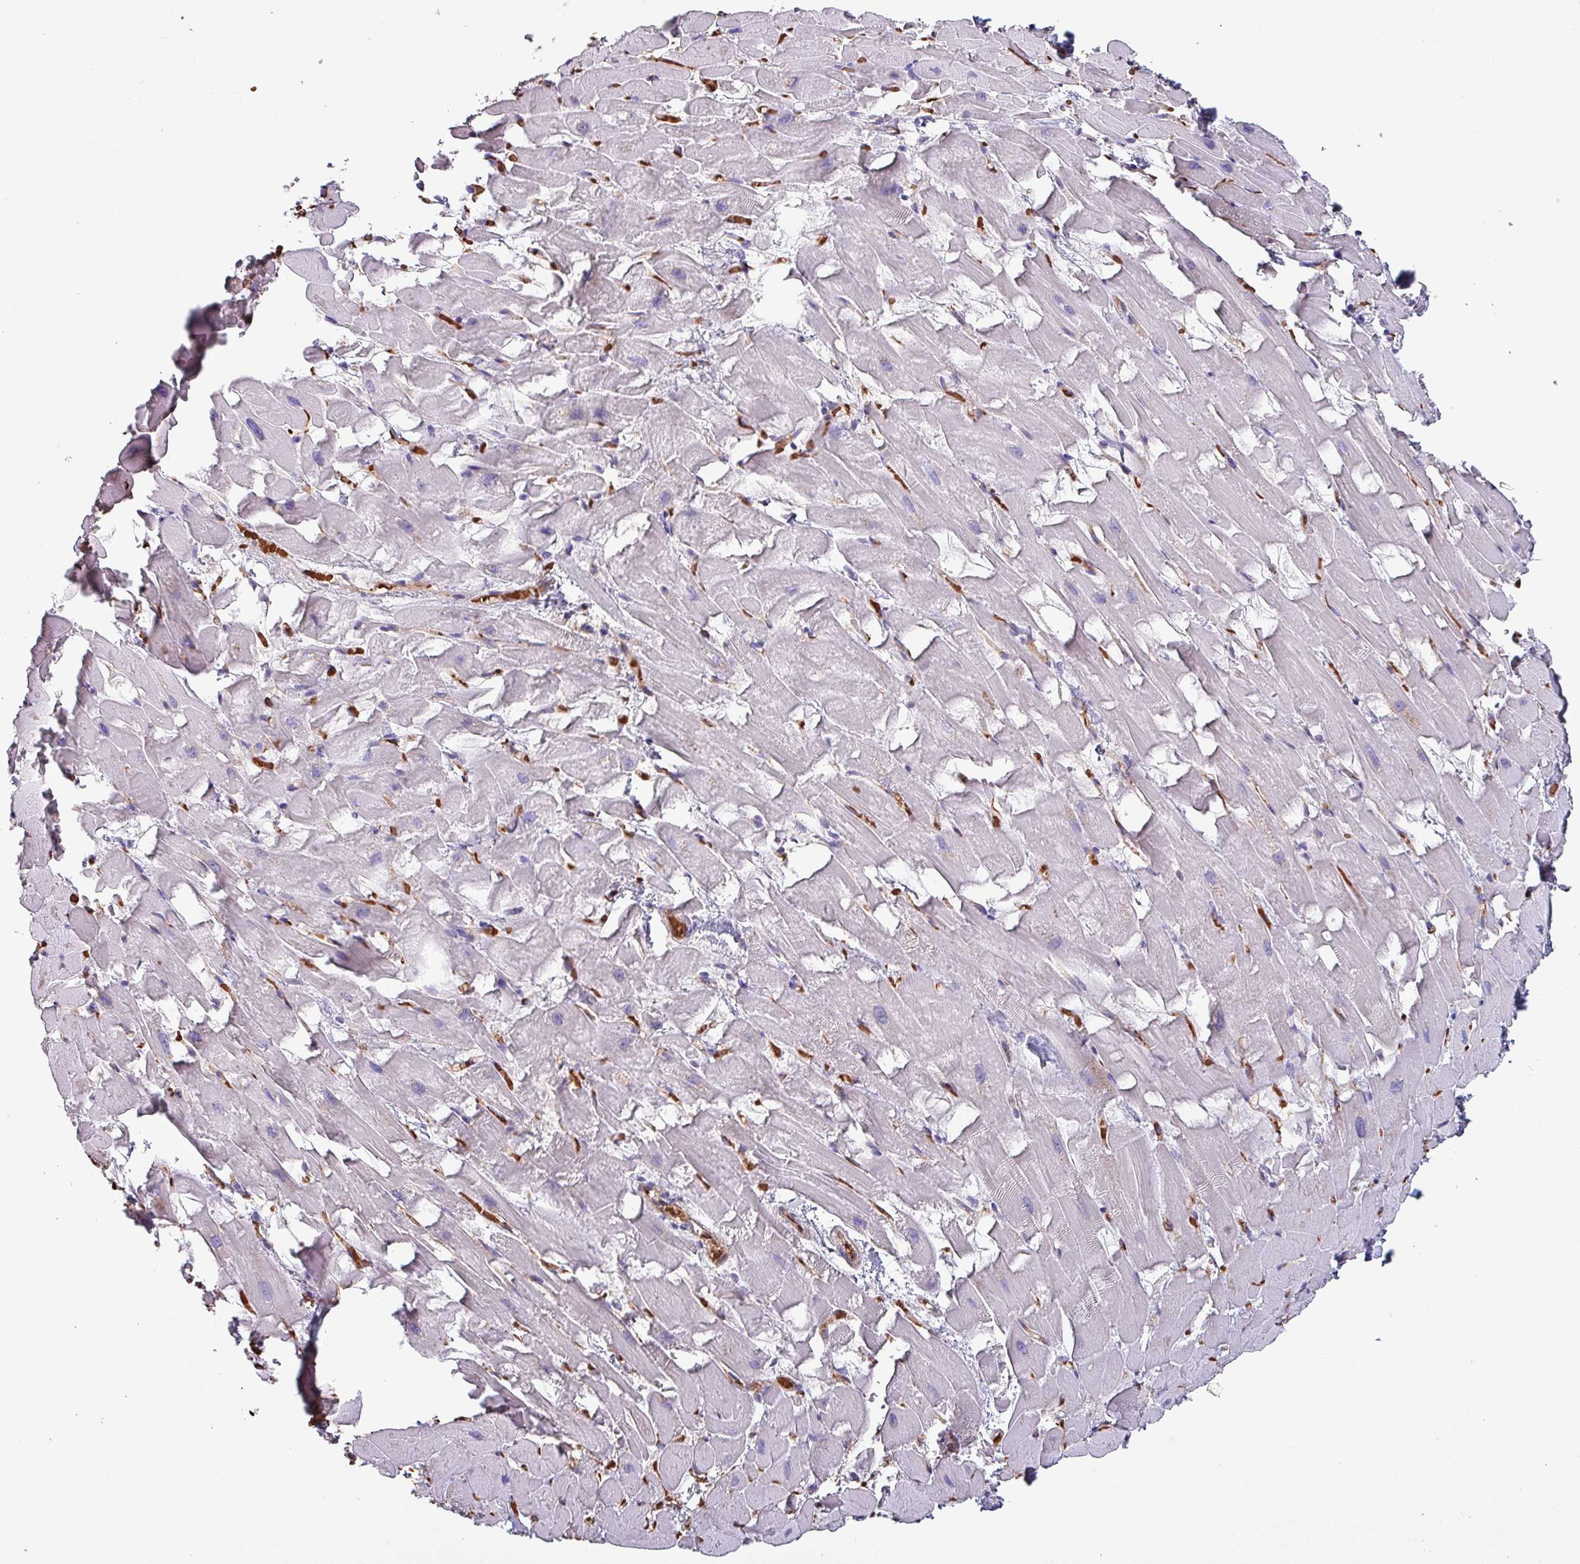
{"staining": {"intensity": "negative", "quantity": "none", "location": "none"}, "tissue": "heart muscle", "cell_type": "Cardiomyocytes", "image_type": "normal", "snomed": [{"axis": "morphology", "description": "Normal tissue, NOS"}, {"axis": "topography", "description": "Heart"}], "caption": "Immunohistochemistry photomicrograph of benign human heart muscle stained for a protein (brown), which exhibits no expression in cardiomyocytes. Brightfield microscopy of immunohistochemistry (IHC) stained with DAB (3,3'-diaminobenzidine) (brown) and hematoxylin (blue), captured at high magnification.", "gene": "PSMB8", "patient": {"sex": "male", "age": 37}}